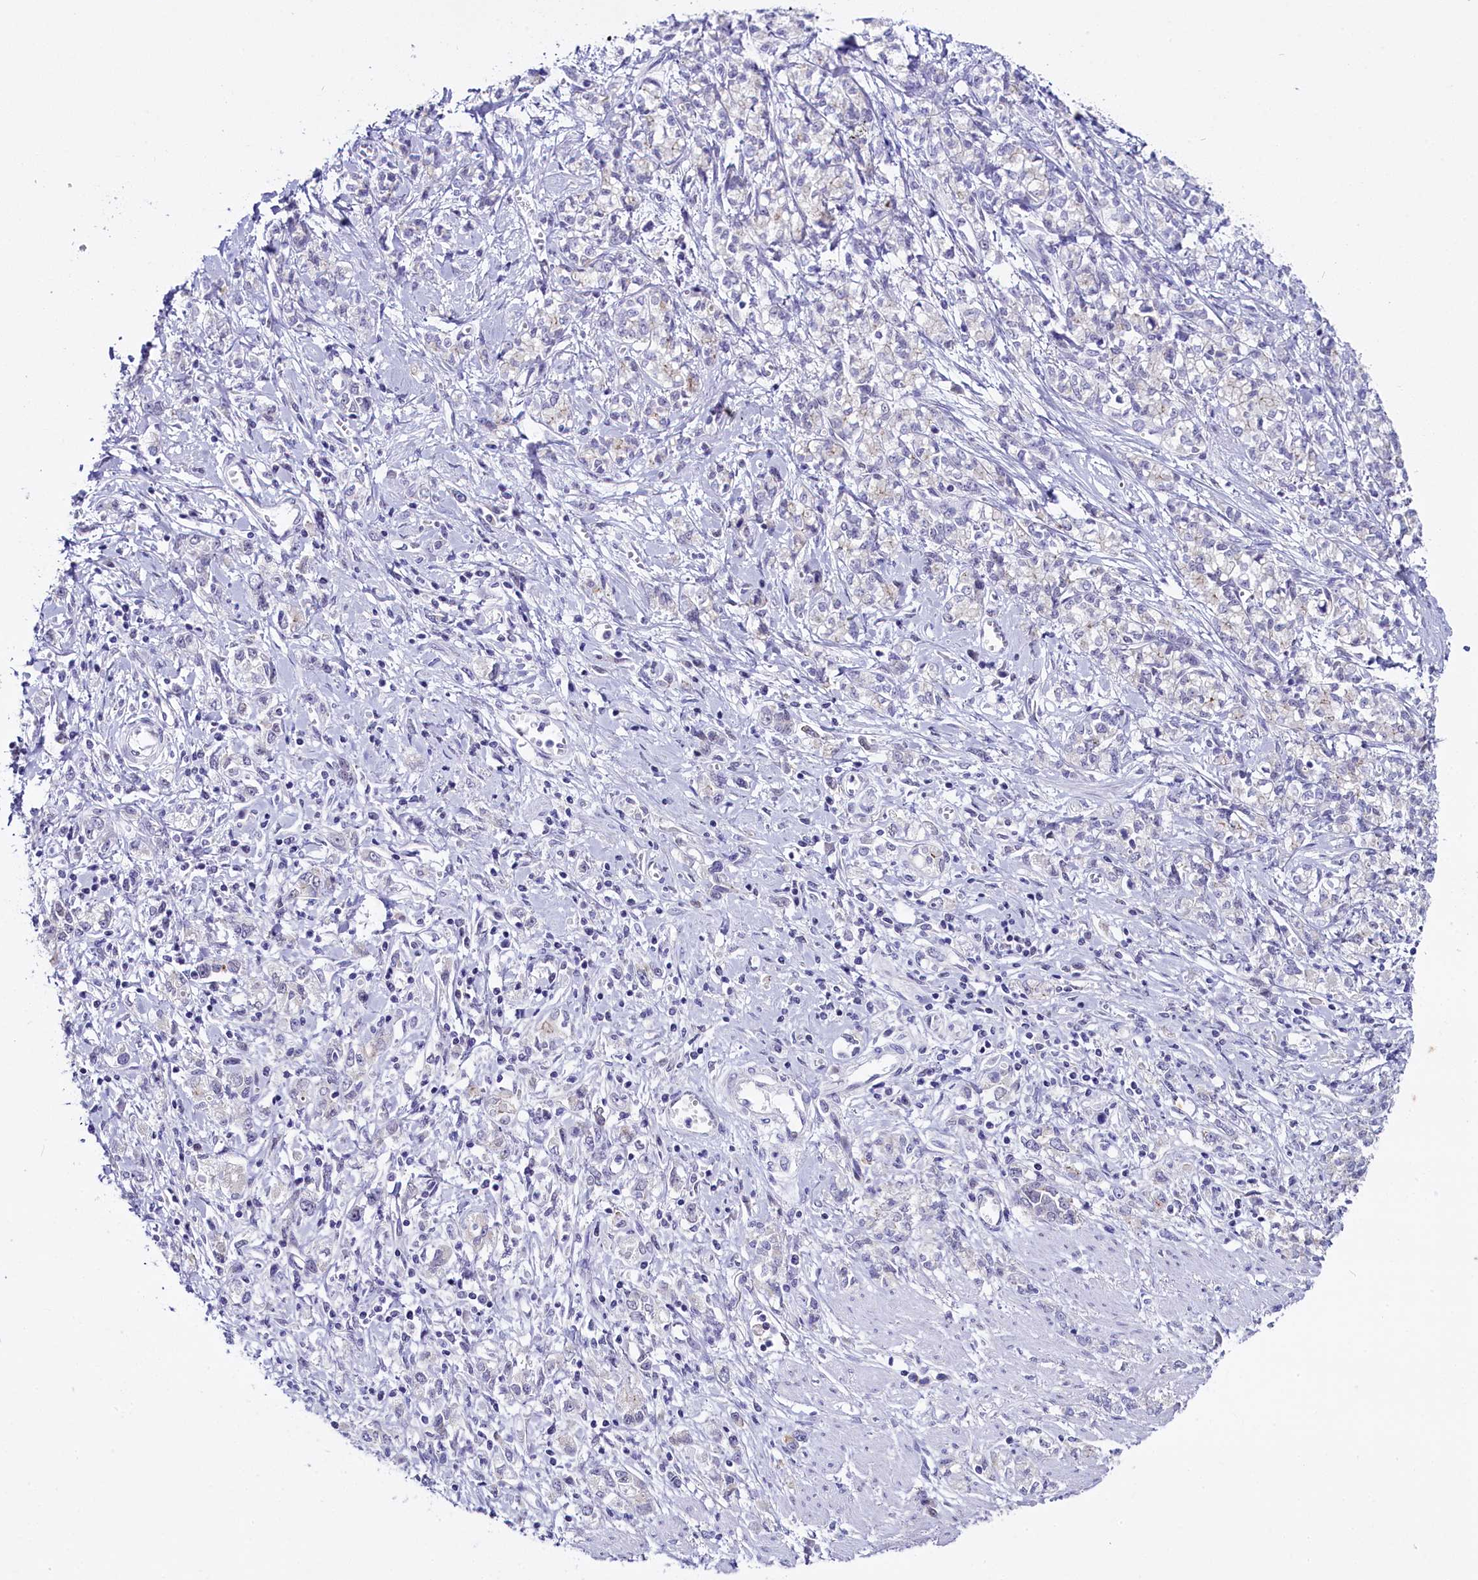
{"staining": {"intensity": "negative", "quantity": "none", "location": "none"}, "tissue": "stomach cancer", "cell_type": "Tumor cells", "image_type": "cancer", "snomed": [{"axis": "morphology", "description": "Adenocarcinoma, NOS"}, {"axis": "topography", "description": "Stomach"}], "caption": "This histopathology image is of stomach cancer (adenocarcinoma) stained with IHC to label a protein in brown with the nuclei are counter-stained blue. There is no expression in tumor cells.", "gene": "OSGEP", "patient": {"sex": "female", "age": 76}}